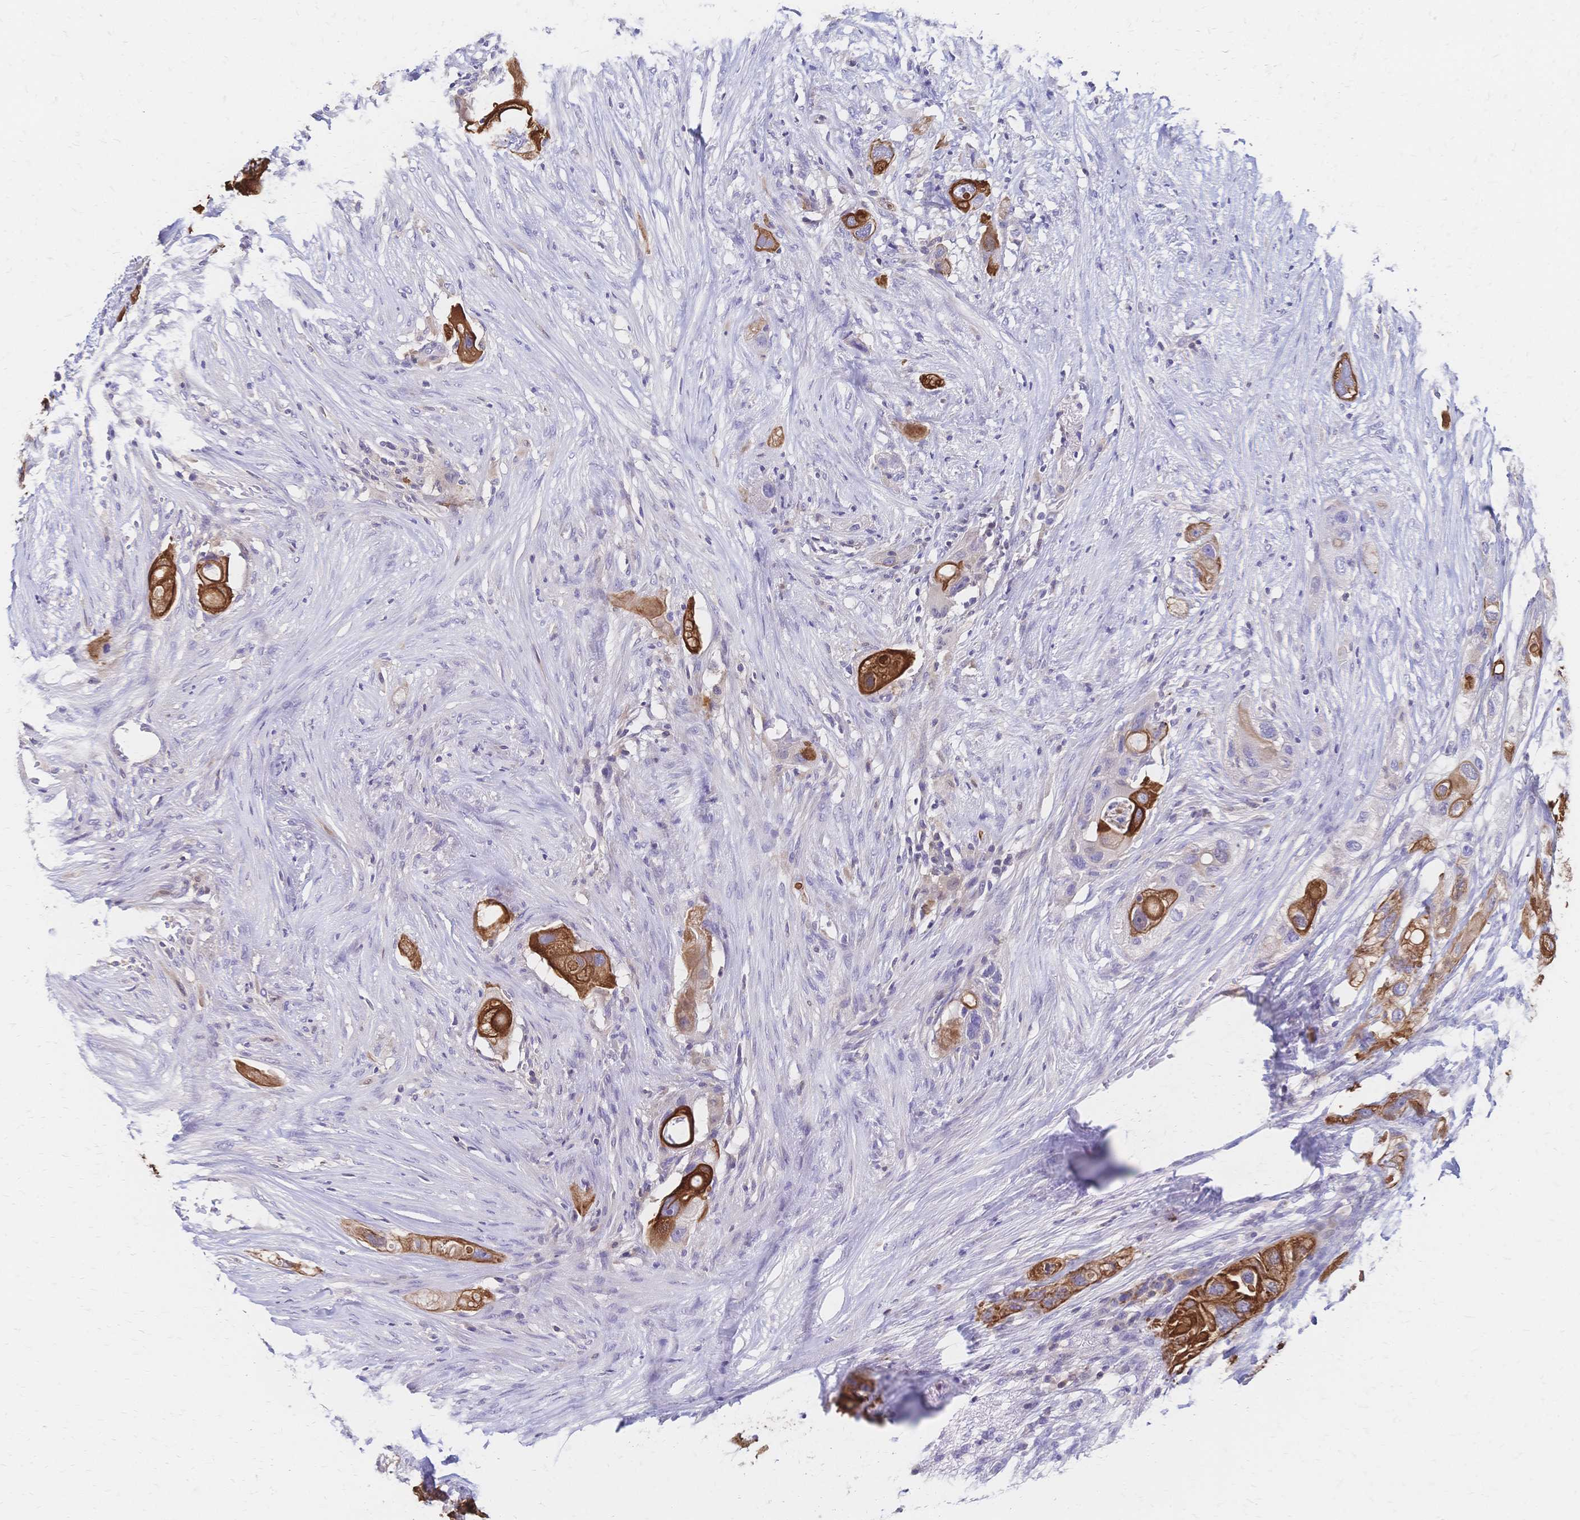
{"staining": {"intensity": "strong", "quantity": ">75%", "location": "cytoplasmic/membranous"}, "tissue": "pancreatic cancer", "cell_type": "Tumor cells", "image_type": "cancer", "snomed": [{"axis": "morphology", "description": "Adenocarcinoma, NOS"}, {"axis": "topography", "description": "Pancreas"}], "caption": "A histopathology image of human pancreatic cancer (adenocarcinoma) stained for a protein exhibits strong cytoplasmic/membranous brown staining in tumor cells.", "gene": "DTNB", "patient": {"sex": "female", "age": 72}}